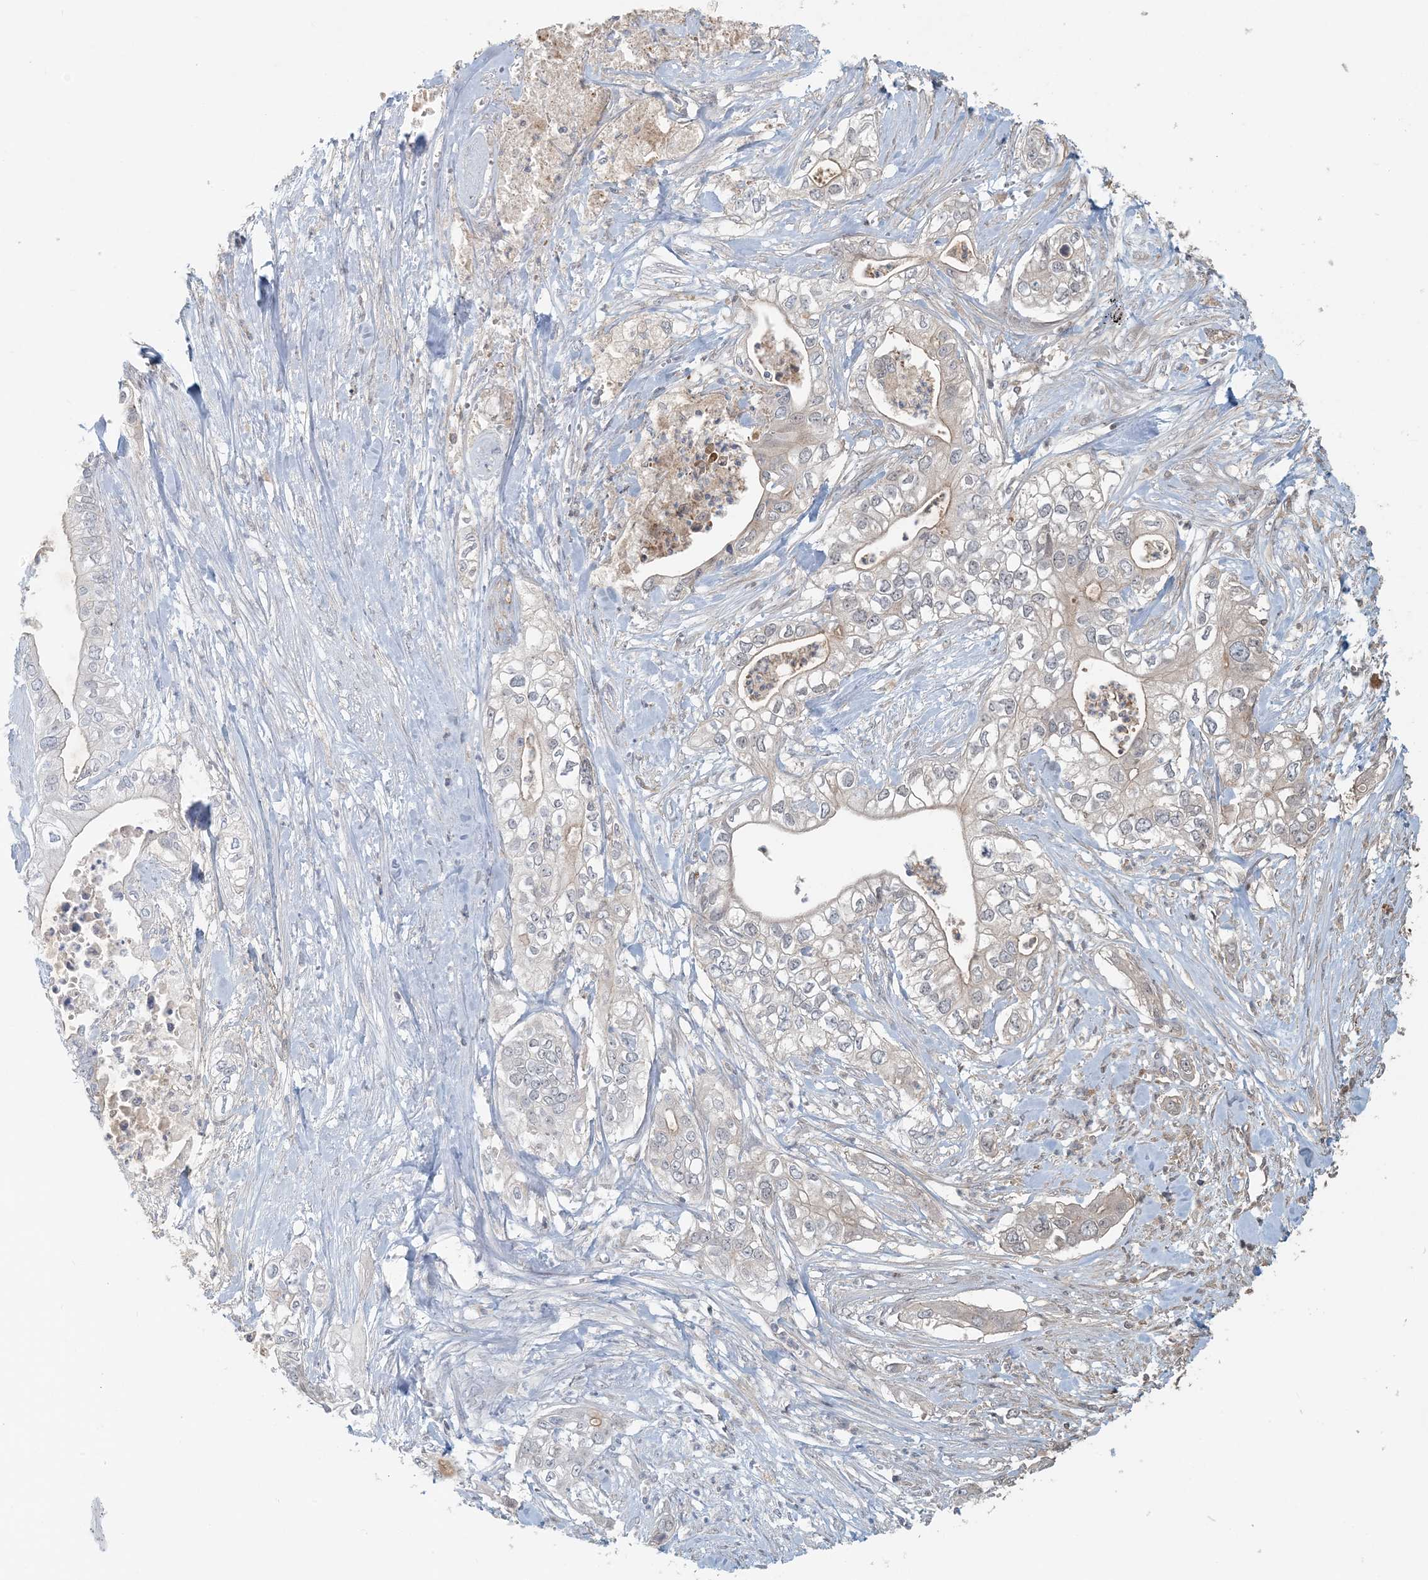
{"staining": {"intensity": "negative", "quantity": "none", "location": "none"}, "tissue": "pancreatic cancer", "cell_type": "Tumor cells", "image_type": "cancer", "snomed": [{"axis": "morphology", "description": "Adenocarcinoma, NOS"}, {"axis": "topography", "description": "Pancreas"}], "caption": "Protein analysis of pancreatic cancer exhibits no significant positivity in tumor cells. The staining is performed using DAB (3,3'-diaminobenzidine) brown chromogen with nuclei counter-stained in using hematoxylin.", "gene": "OBI1", "patient": {"sex": "female", "age": 78}}